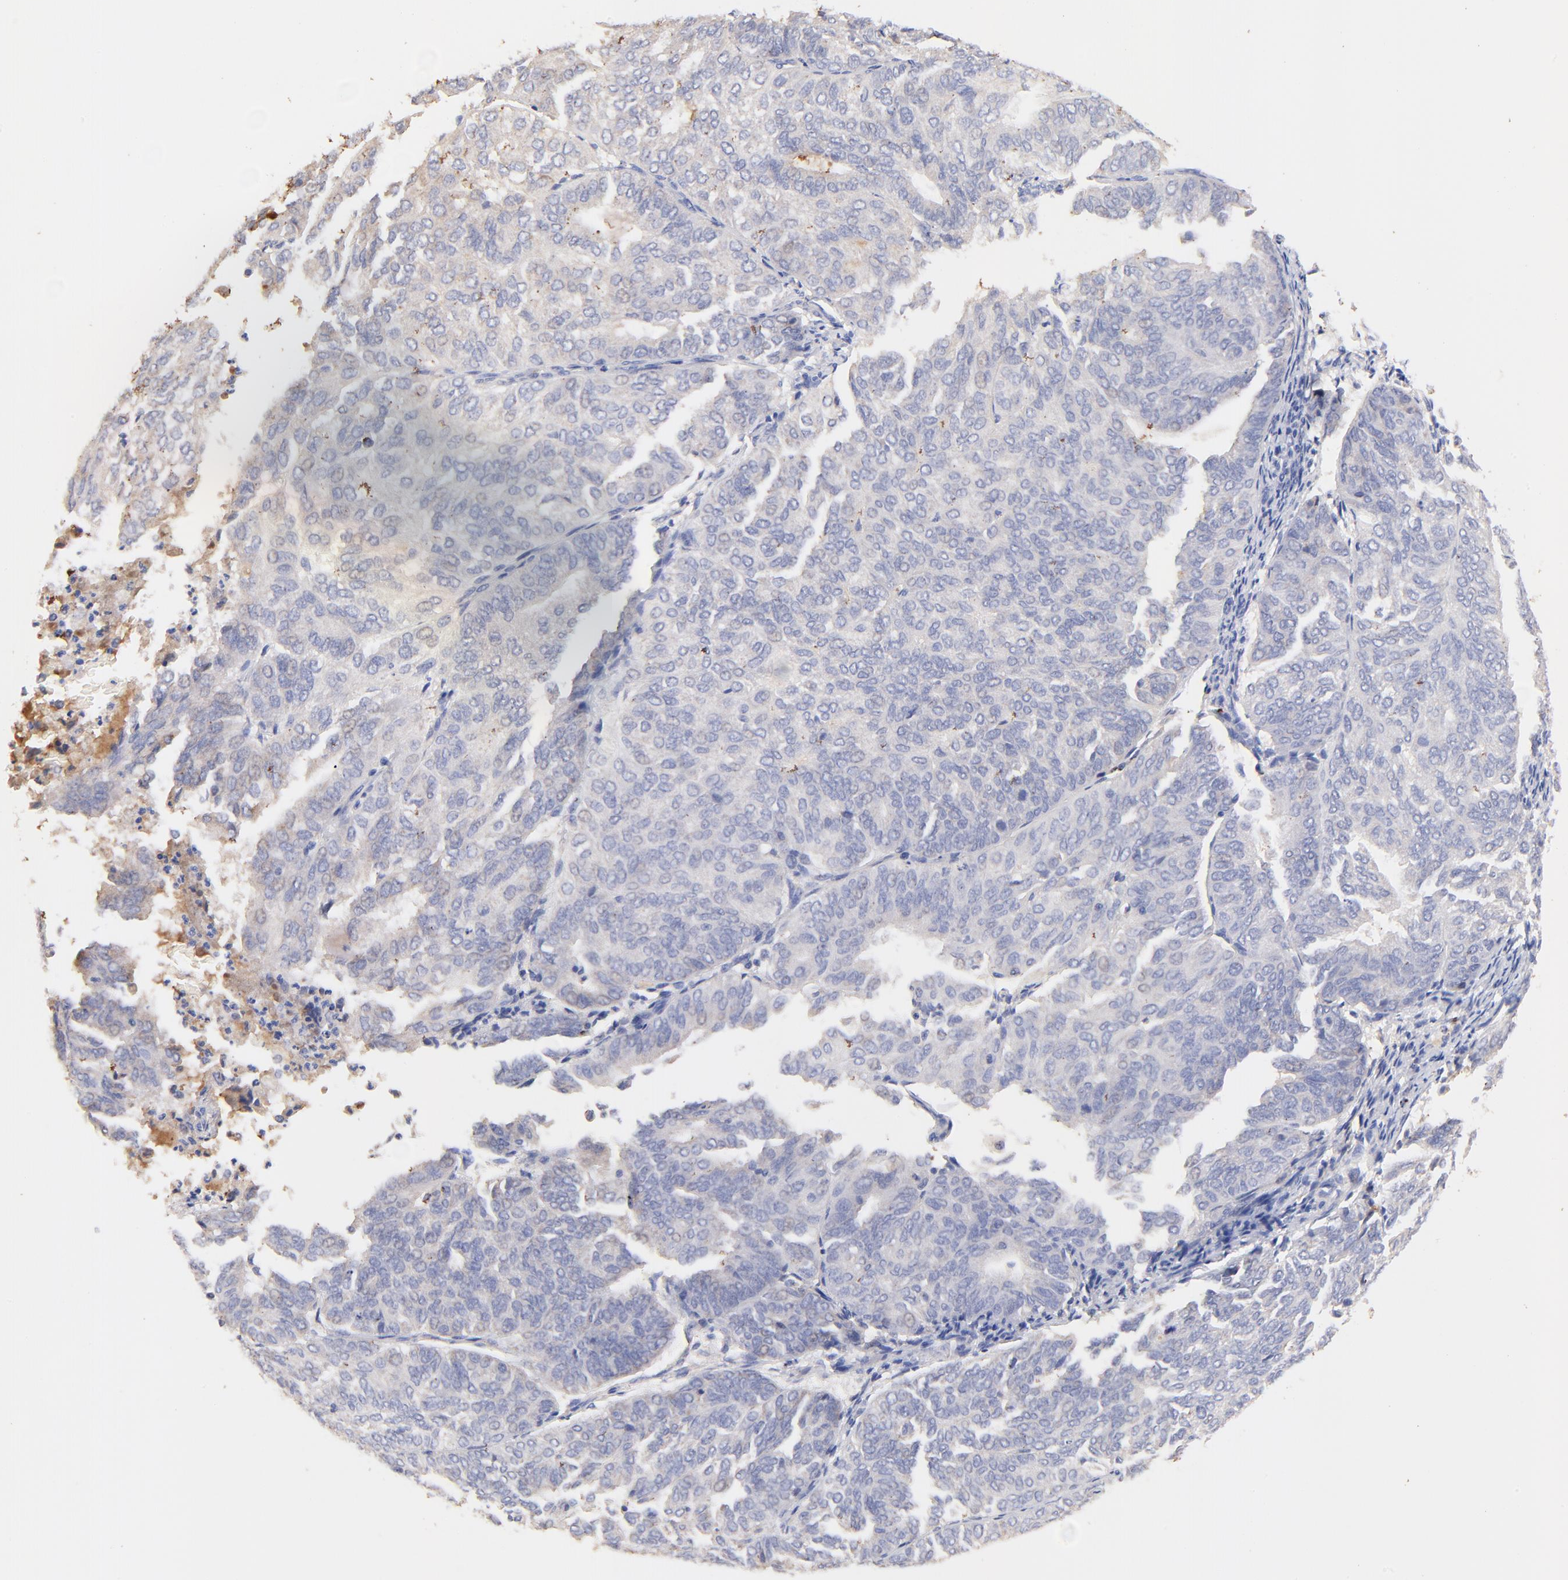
{"staining": {"intensity": "negative", "quantity": "none", "location": "none"}, "tissue": "endometrial cancer", "cell_type": "Tumor cells", "image_type": "cancer", "snomed": [{"axis": "morphology", "description": "Adenocarcinoma, NOS"}, {"axis": "topography", "description": "Endometrium"}], "caption": "This is an immunohistochemistry (IHC) histopathology image of endometrial adenocarcinoma. There is no staining in tumor cells.", "gene": "IGLV7-43", "patient": {"sex": "female", "age": 59}}